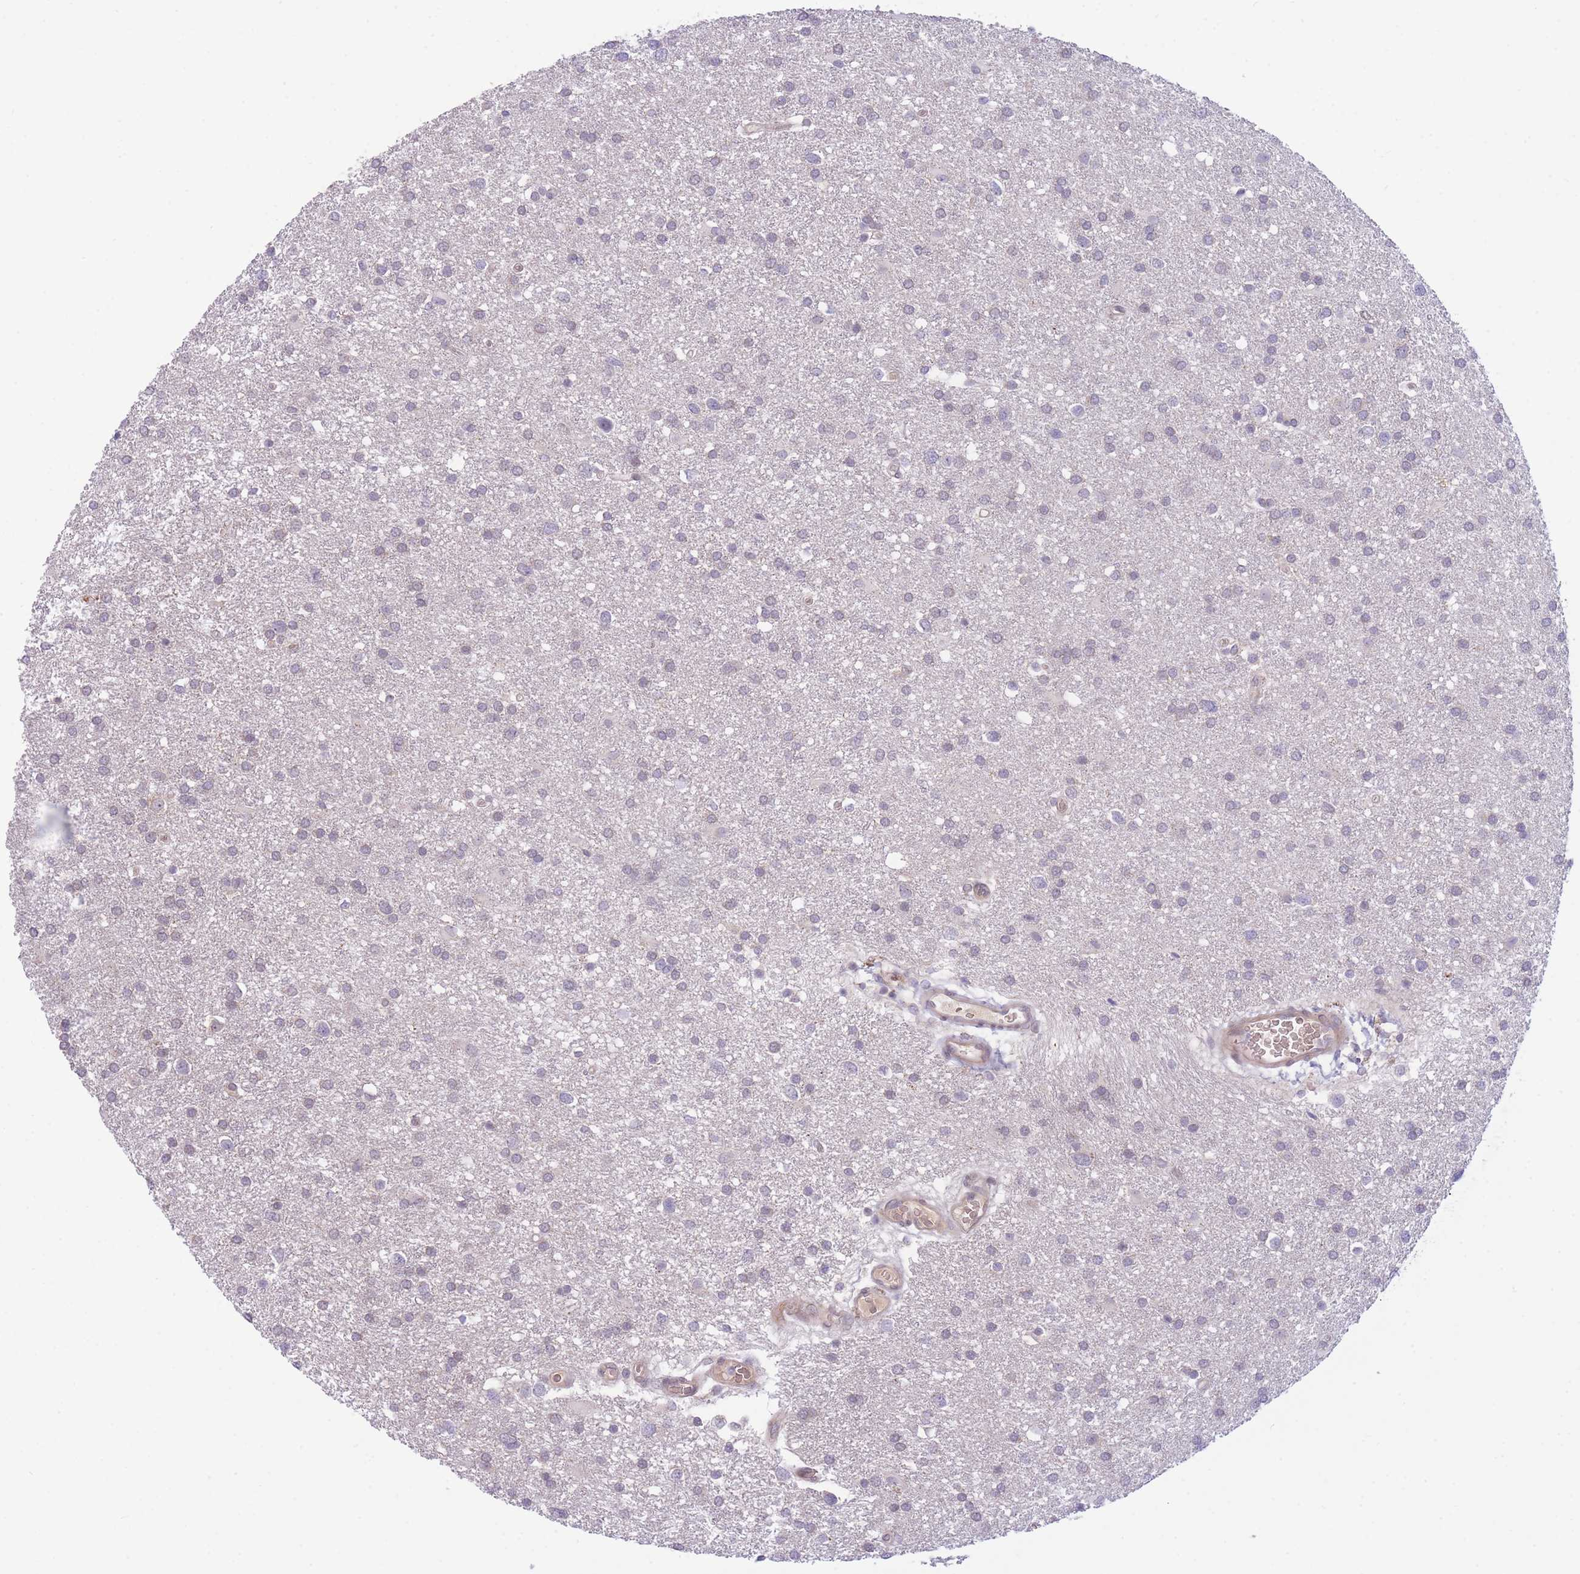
{"staining": {"intensity": "negative", "quantity": "none", "location": "none"}, "tissue": "glioma", "cell_type": "Tumor cells", "image_type": "cancer", "snomed": [{"axis": "morphology", "description": "Glioma, malignant, Low grade"}, {"axis": "topography", "description": "Brain"}], "caption": "Tumor cells are negative for brown protein staining in glioma.", "gene": "CDC25B", "patient": {"sex": "female", "age": 32}}